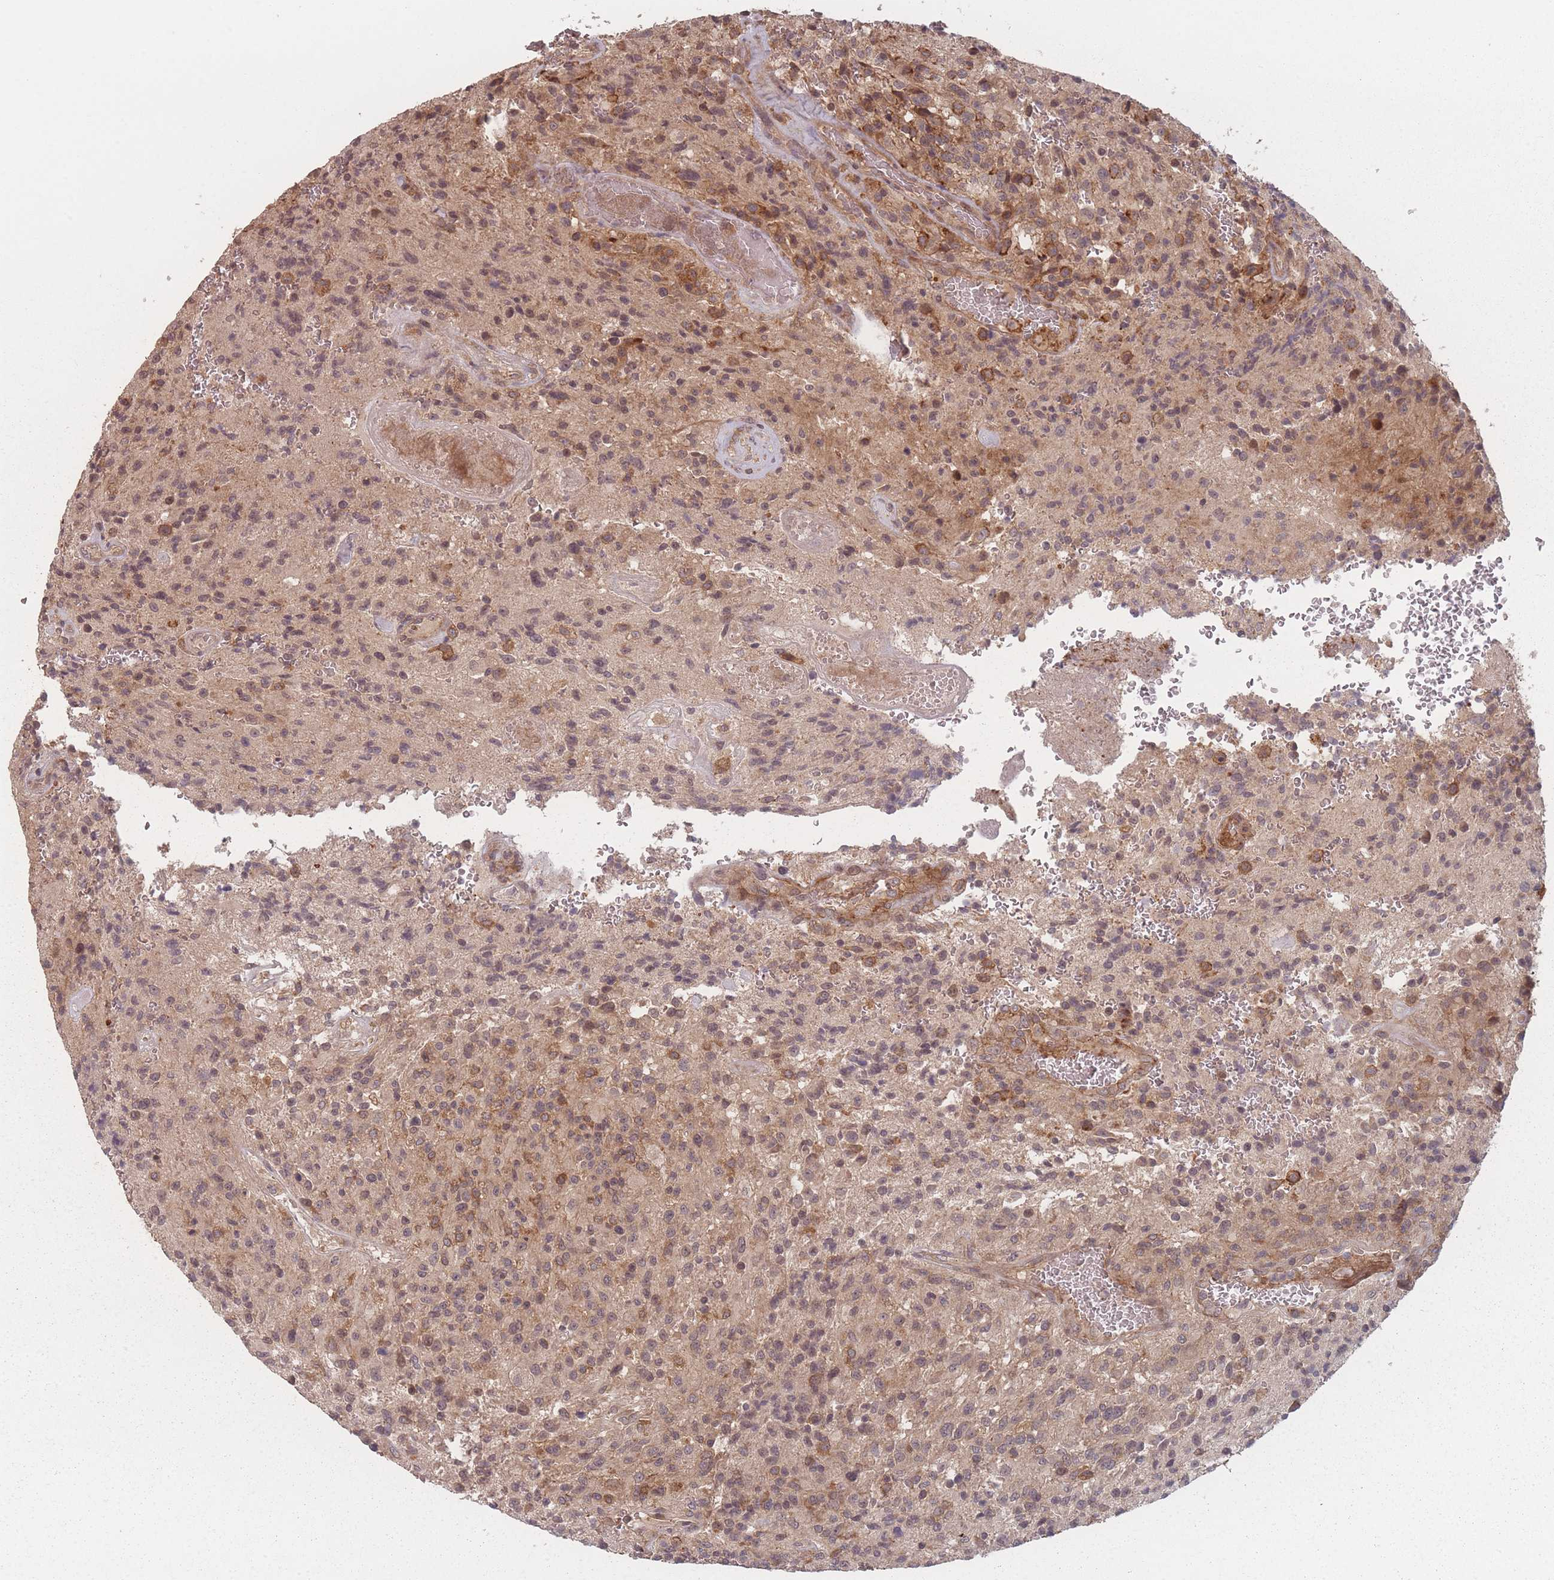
{"staining": {"intensity": "moderate", "quantity": "25%-75%", "location": "cytoplasmic/membranous"}, "tissue": "glioma", "cell_type": "Tumor cells", "image_type": "cancer", "snomed": [{"axis": "morphology", "description": "Normal tissue, NOS"}, {"axis": "morphology", "description": "Glioma, malignant, High grade"}, {"axis": "topography", "description": "Cerebral cortex"}], "caption": "Protein analysis of malignant glioma (high-grade) tissue exhibits moderate cytoplasmic/membranous staining in about 25%-75% of tumor cells.", "gene": "HAGH", "patient": {"sex": "male", "age": 56}}